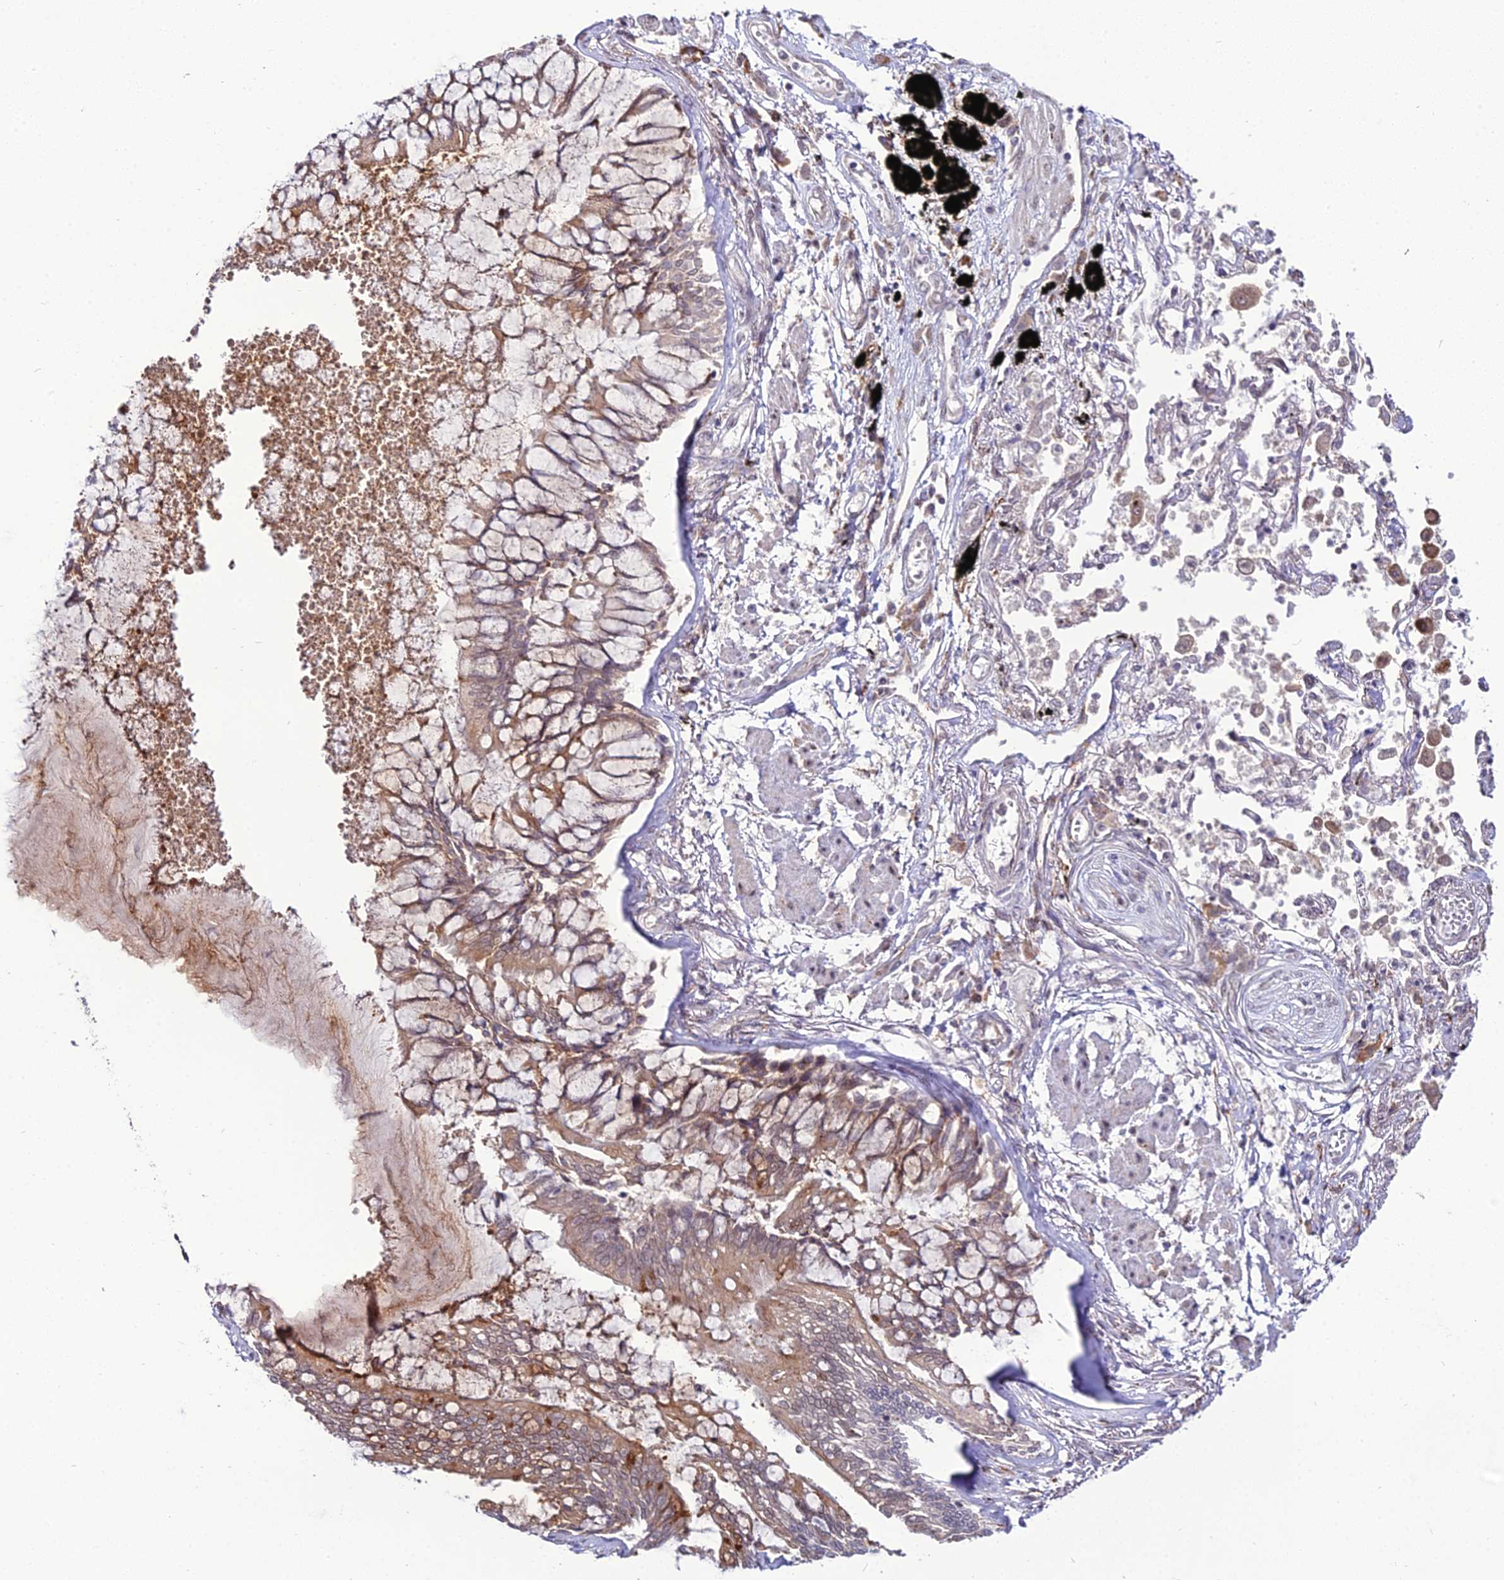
{"staining": {"intensity": "weak", "quantity": ">75%", "location": "cytoplasmic/membranous"}, "tissue": "lung cancer", "cell_type": "Tumor cells", "image_type": "cancer", "snomed": [{"axis": "morphology", "description": "Adenocarcinoma, NOS"}, {"axis": "topography", "description": "Lung"}], "caption": "A histopathology image of human adenocarcinoma (lung) stained for a protein shows weak cytoplasmic/membranous brown staining in tumor cells.", "gene": "TROAP", "patient": {"sex": "male", "age": 67}}